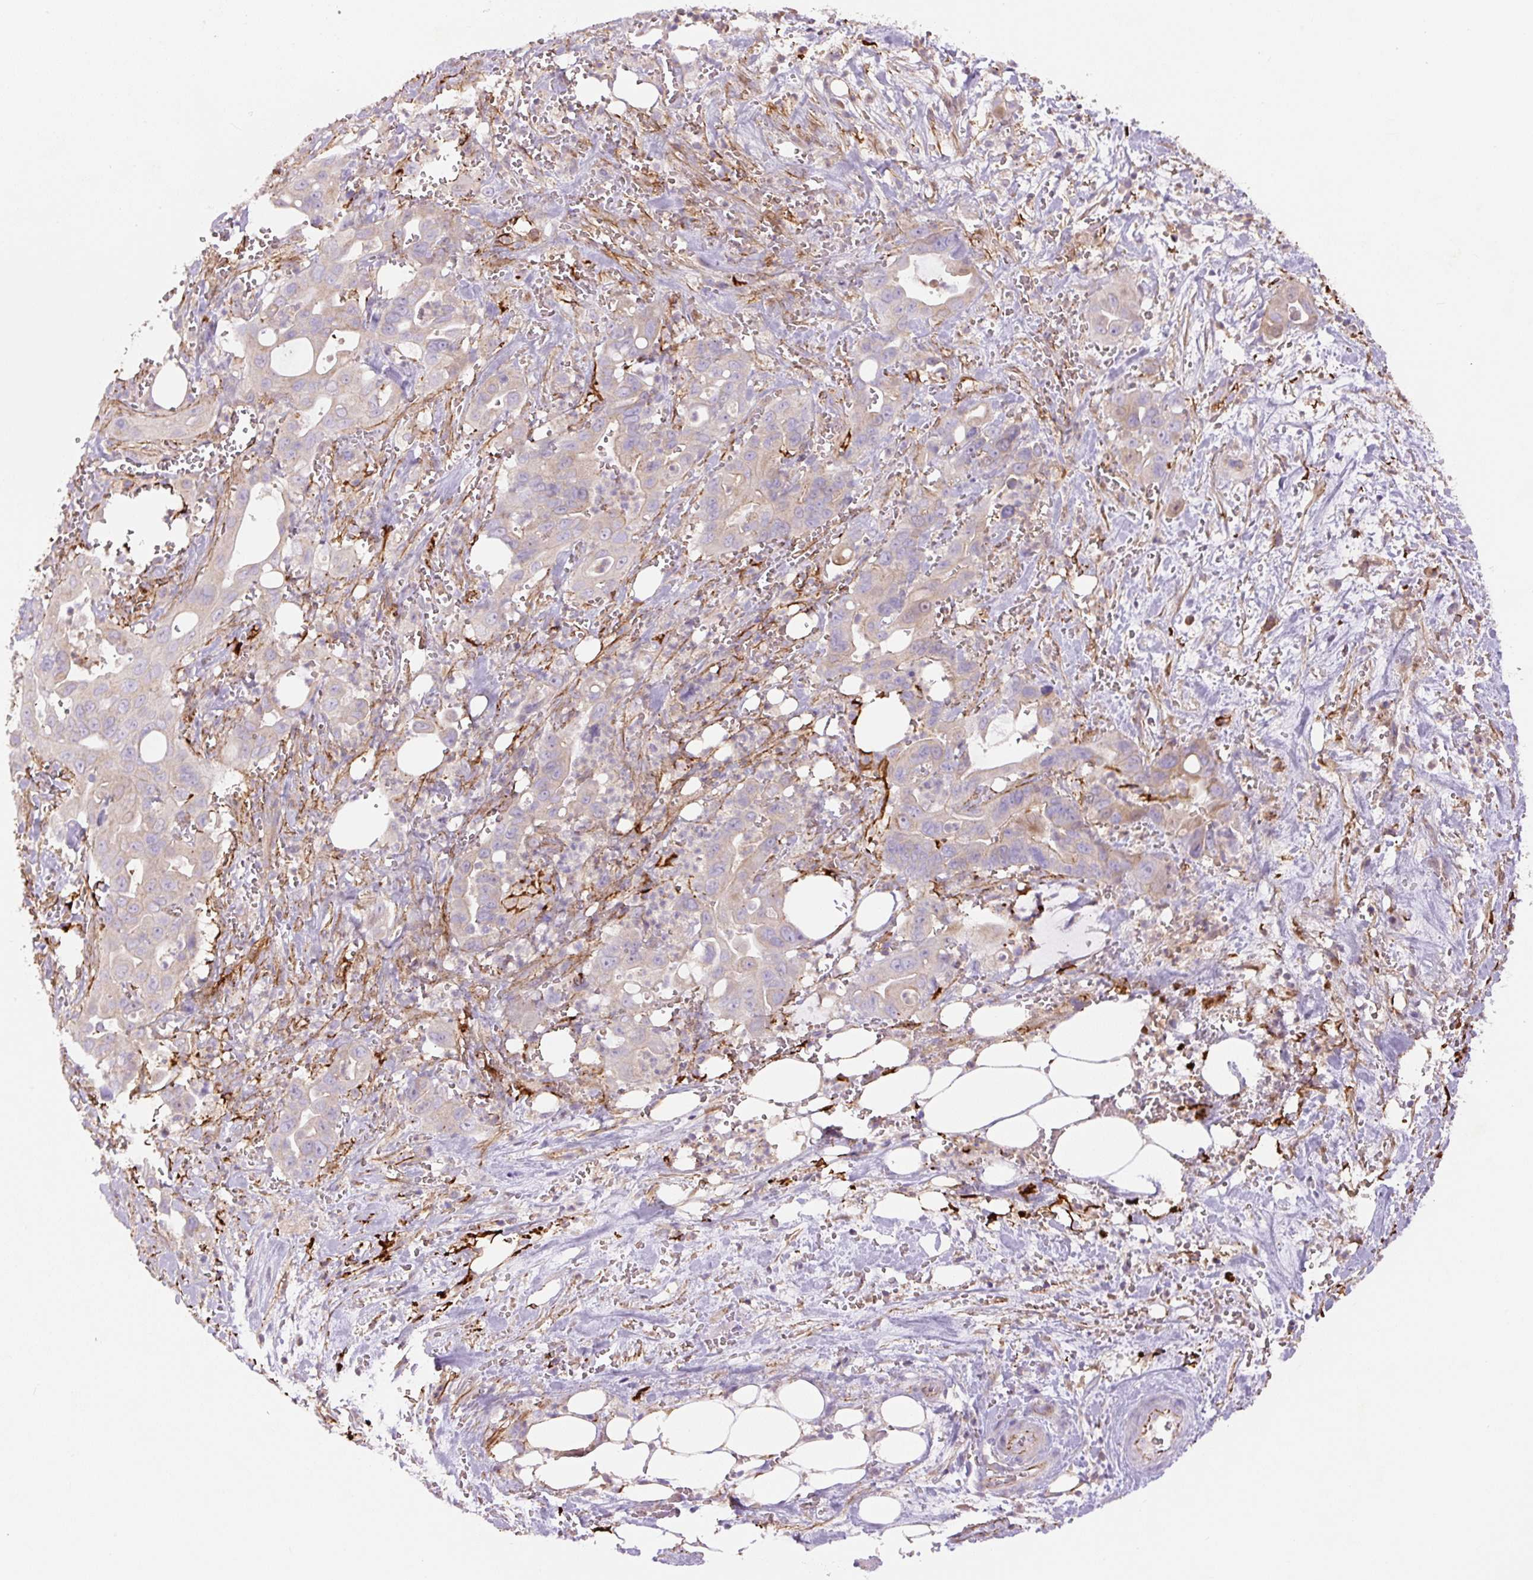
{"staining": {"intensity": "negative", "quantity": "none", "location": "none"}, "tissue": "pancreatic cancer", "cell_type": "Tumor cells", "image_type": "cancer", "snomed": [{"axis": "morphology", "description": "Adenocarcinoma, NOS"}, {"axis": "topography", "description": "Pancreas"}], "caption": "Adenocarcinoma (pancreatic) was stained to show a protein in brown. There is no significant expression in tumor cells.", "gene": "CCNI2", "patient": {"sex": "male", "age": 61}}